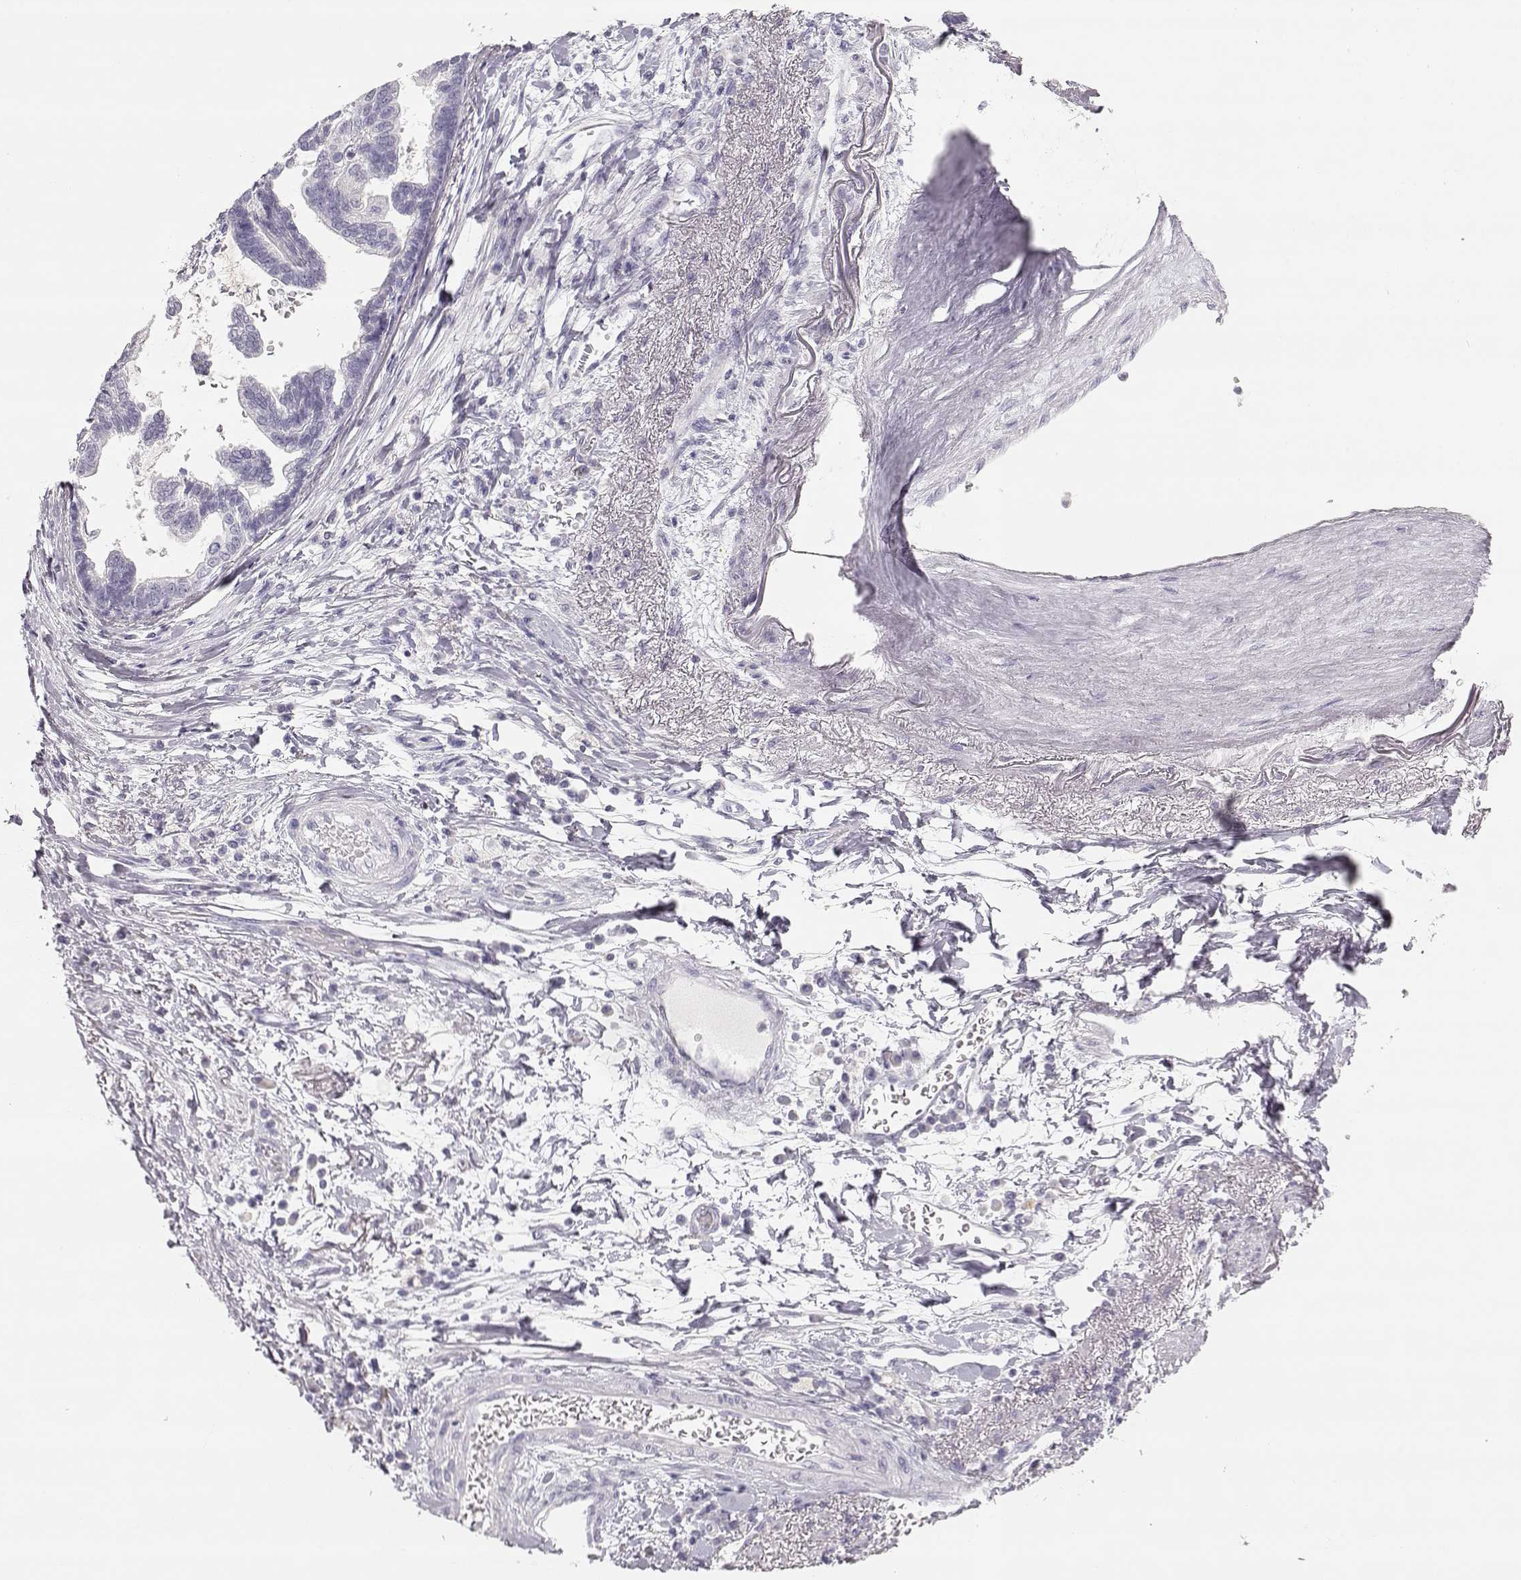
{"staining": {"intensity": "negative", "quantity": "none", "location": "none"}, "tissue": "stomach cancer", "cell_type": "Tumor cells", "image_type": "cancer", "snomed": [{"axis": "morphology", "description": "Adenocarcinoma, NOS"}, {"axis": "topography", "description": "Stomach"}], "caption": "Immunohistochemical staining of human stomach cancer displays no significant positivity in tumor cells.", "gene": "LEPR", "patient": {"sex": "male", "age": 83}}